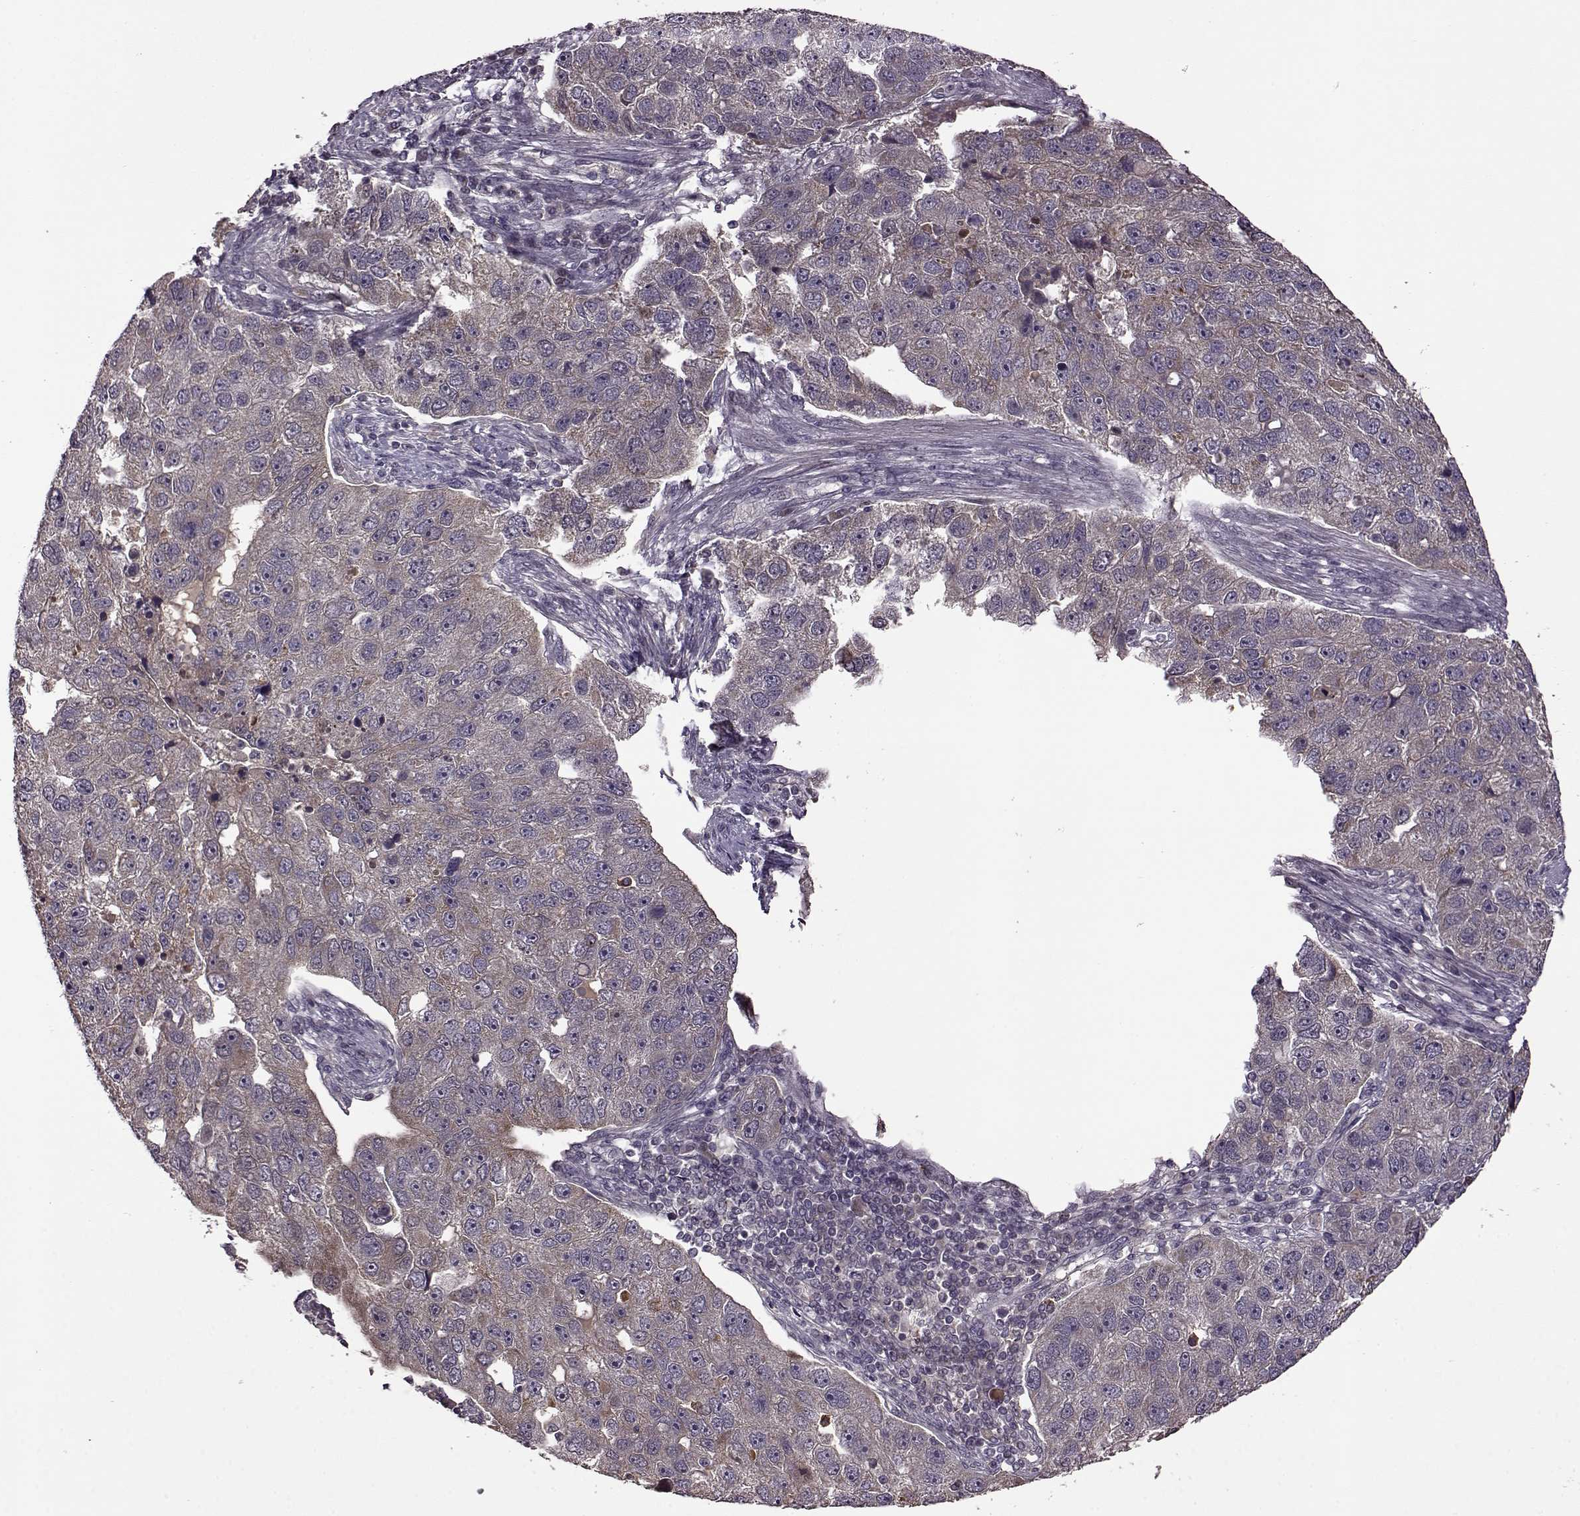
{"staining": {"intensity": "weak", "quantity": "<25%", "location": "cytoplasmic/membranous"}, "tissue": "pancreatic cancer", "cell_type": "Tumor cells", "image_type": "cancer", "snomed": [{"axis": "morphology", "description": "Adenocarcinoma, NOS"}, {"axis": "topography", "description": "Pancreas"}], "caption": "A photomicrograph of human pancreatic cancer is negative for staining in tumor cells.", "gene": "MAIP1", "patient": {"sex": "female", "age": 61}}